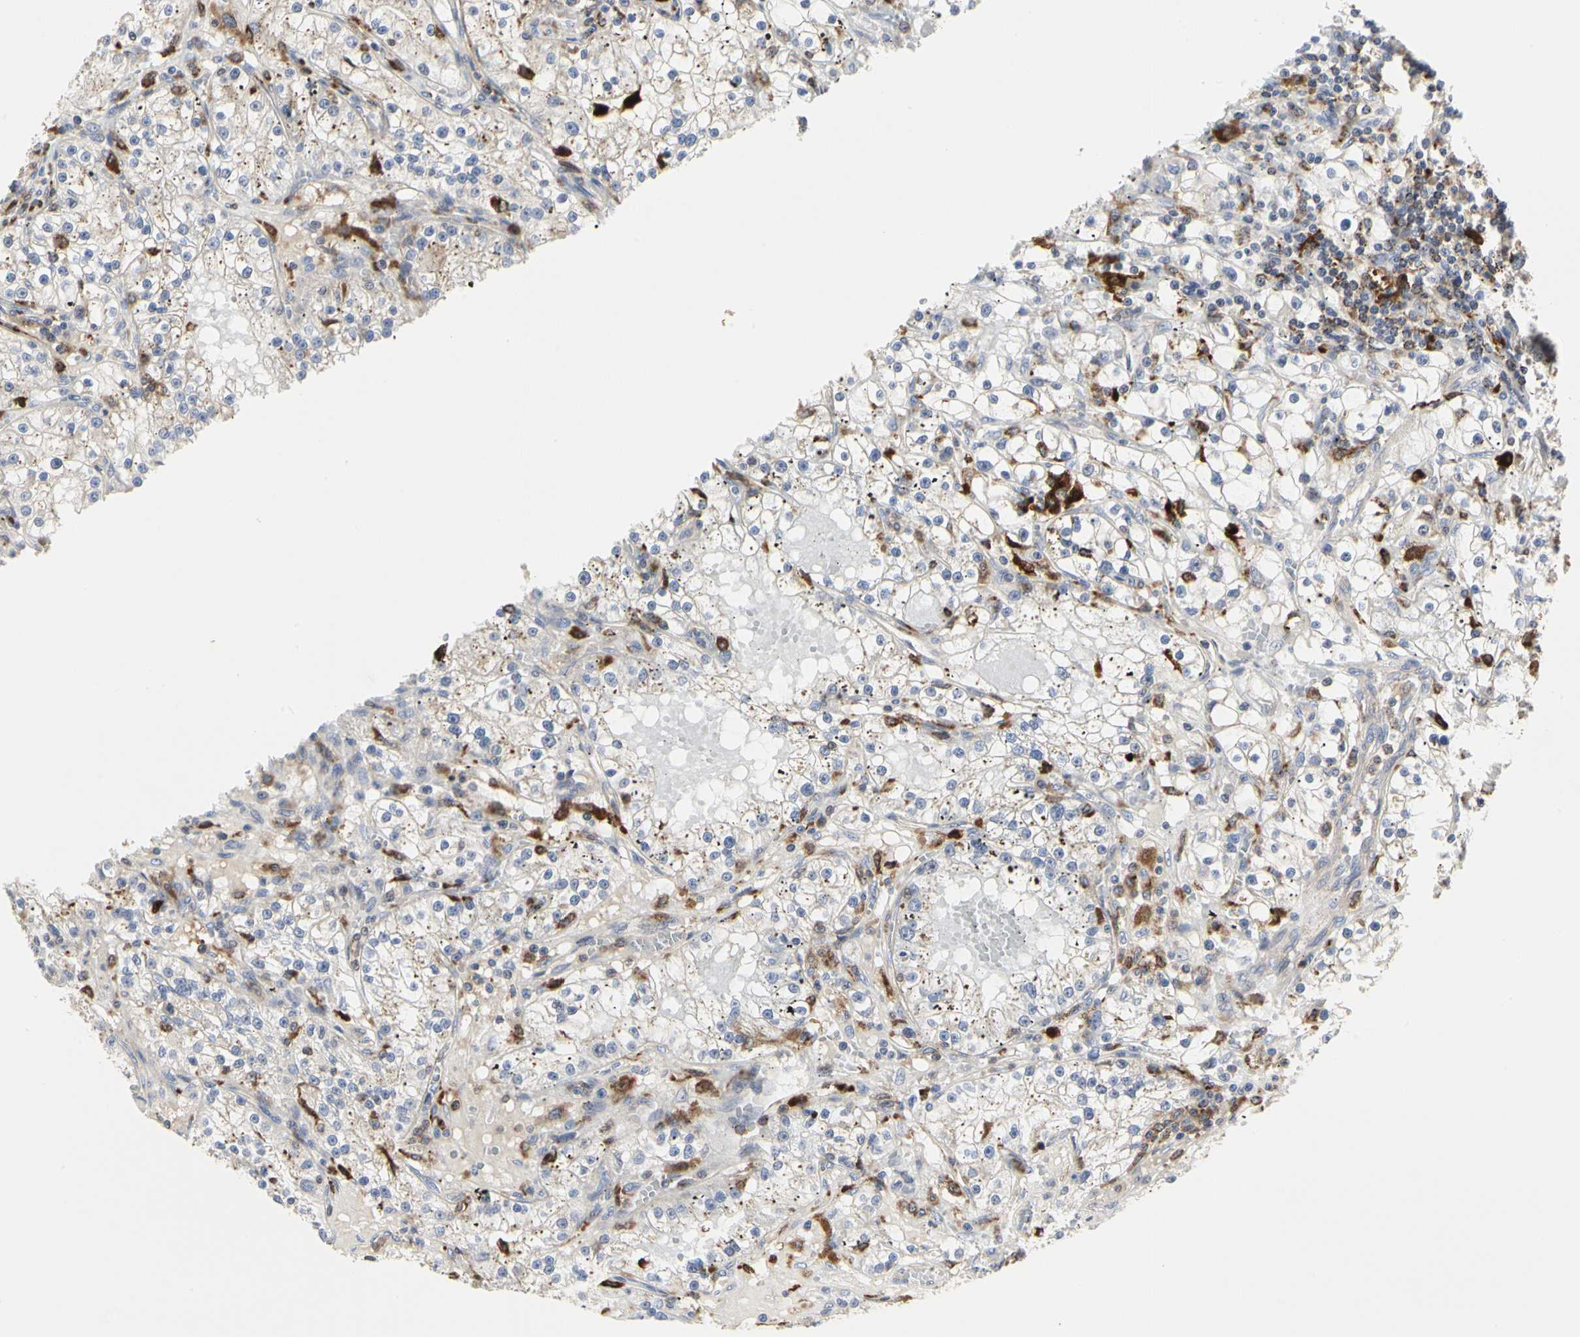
{"staining": {"intensity": "negative", "quantity": "none", "location": "none"}, "tissue": "renal cancer", "cell_type": "Tumor cells", "image_type": "cancer", "snomed": [{"axis": "morphology", "description": "Adenocarcinoma, NOS"}, {"axis": "topography", "description": "Kidney"}], "caption": "This is a photomicrograph of immunohistochemistry staining of renal adenocarcinoma, which shows no positivity in tumor cells. (DAB immunohistochemistry, high magnification).", "gene": "NAPG", "patient": {"sex": "male", "age": 56}}